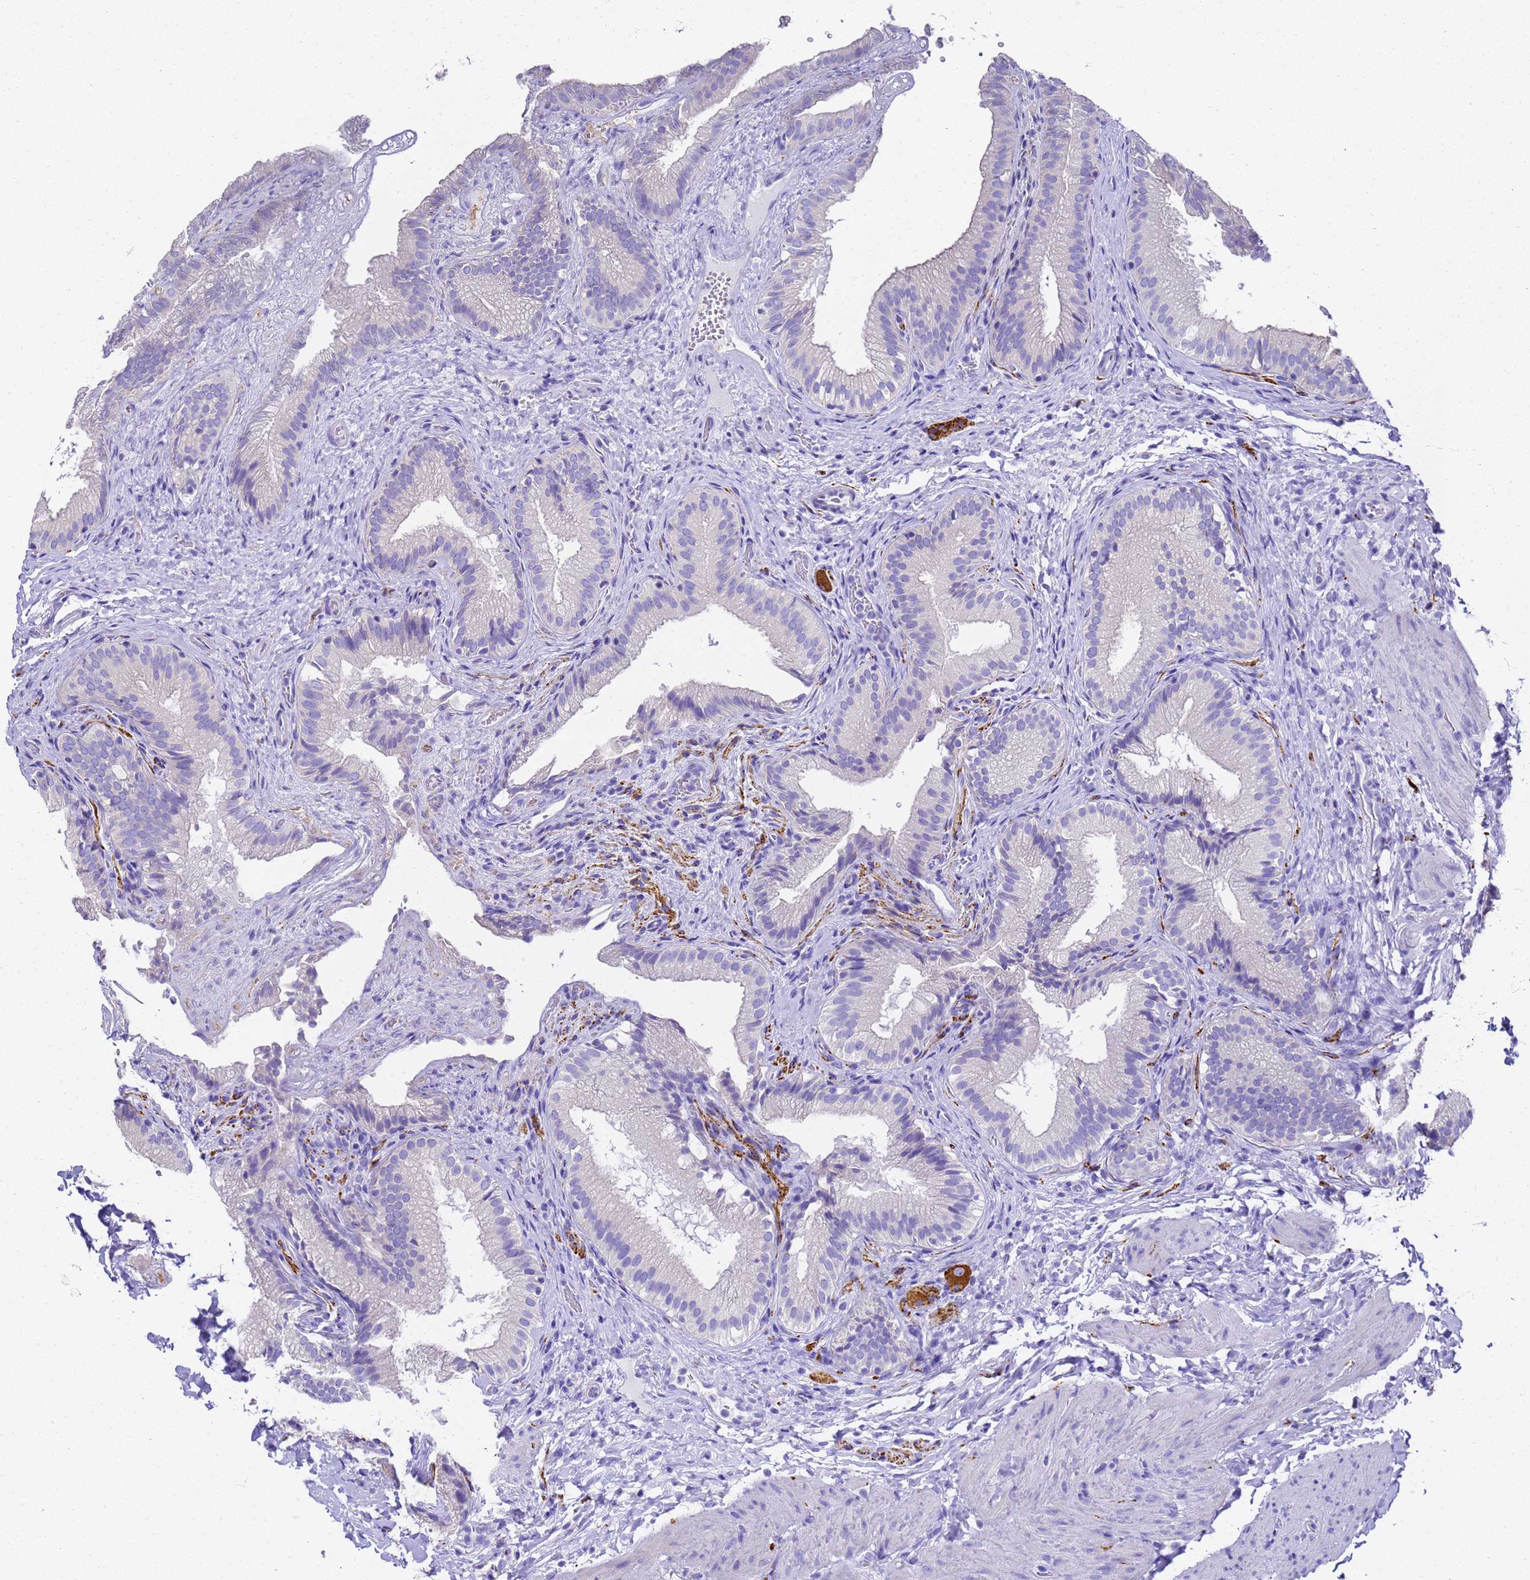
{"staining": {"intensity": "negative", "quantity": "none", "location": "none"}, "tissue": "gallbladder", "cell_type": "Glandular cells", "image_type": "normal", "snomed": [{"axis": "morphology", "description": "Normal tissue, NOS"}, {"axis": "topography", "description": "Gallbladder"}], "caption": "A photomicrograph of human gallbladder is negative for staining in glandular cells.", "gene": "FAM72A", "patient": {"sex": "female", "age": 30}}